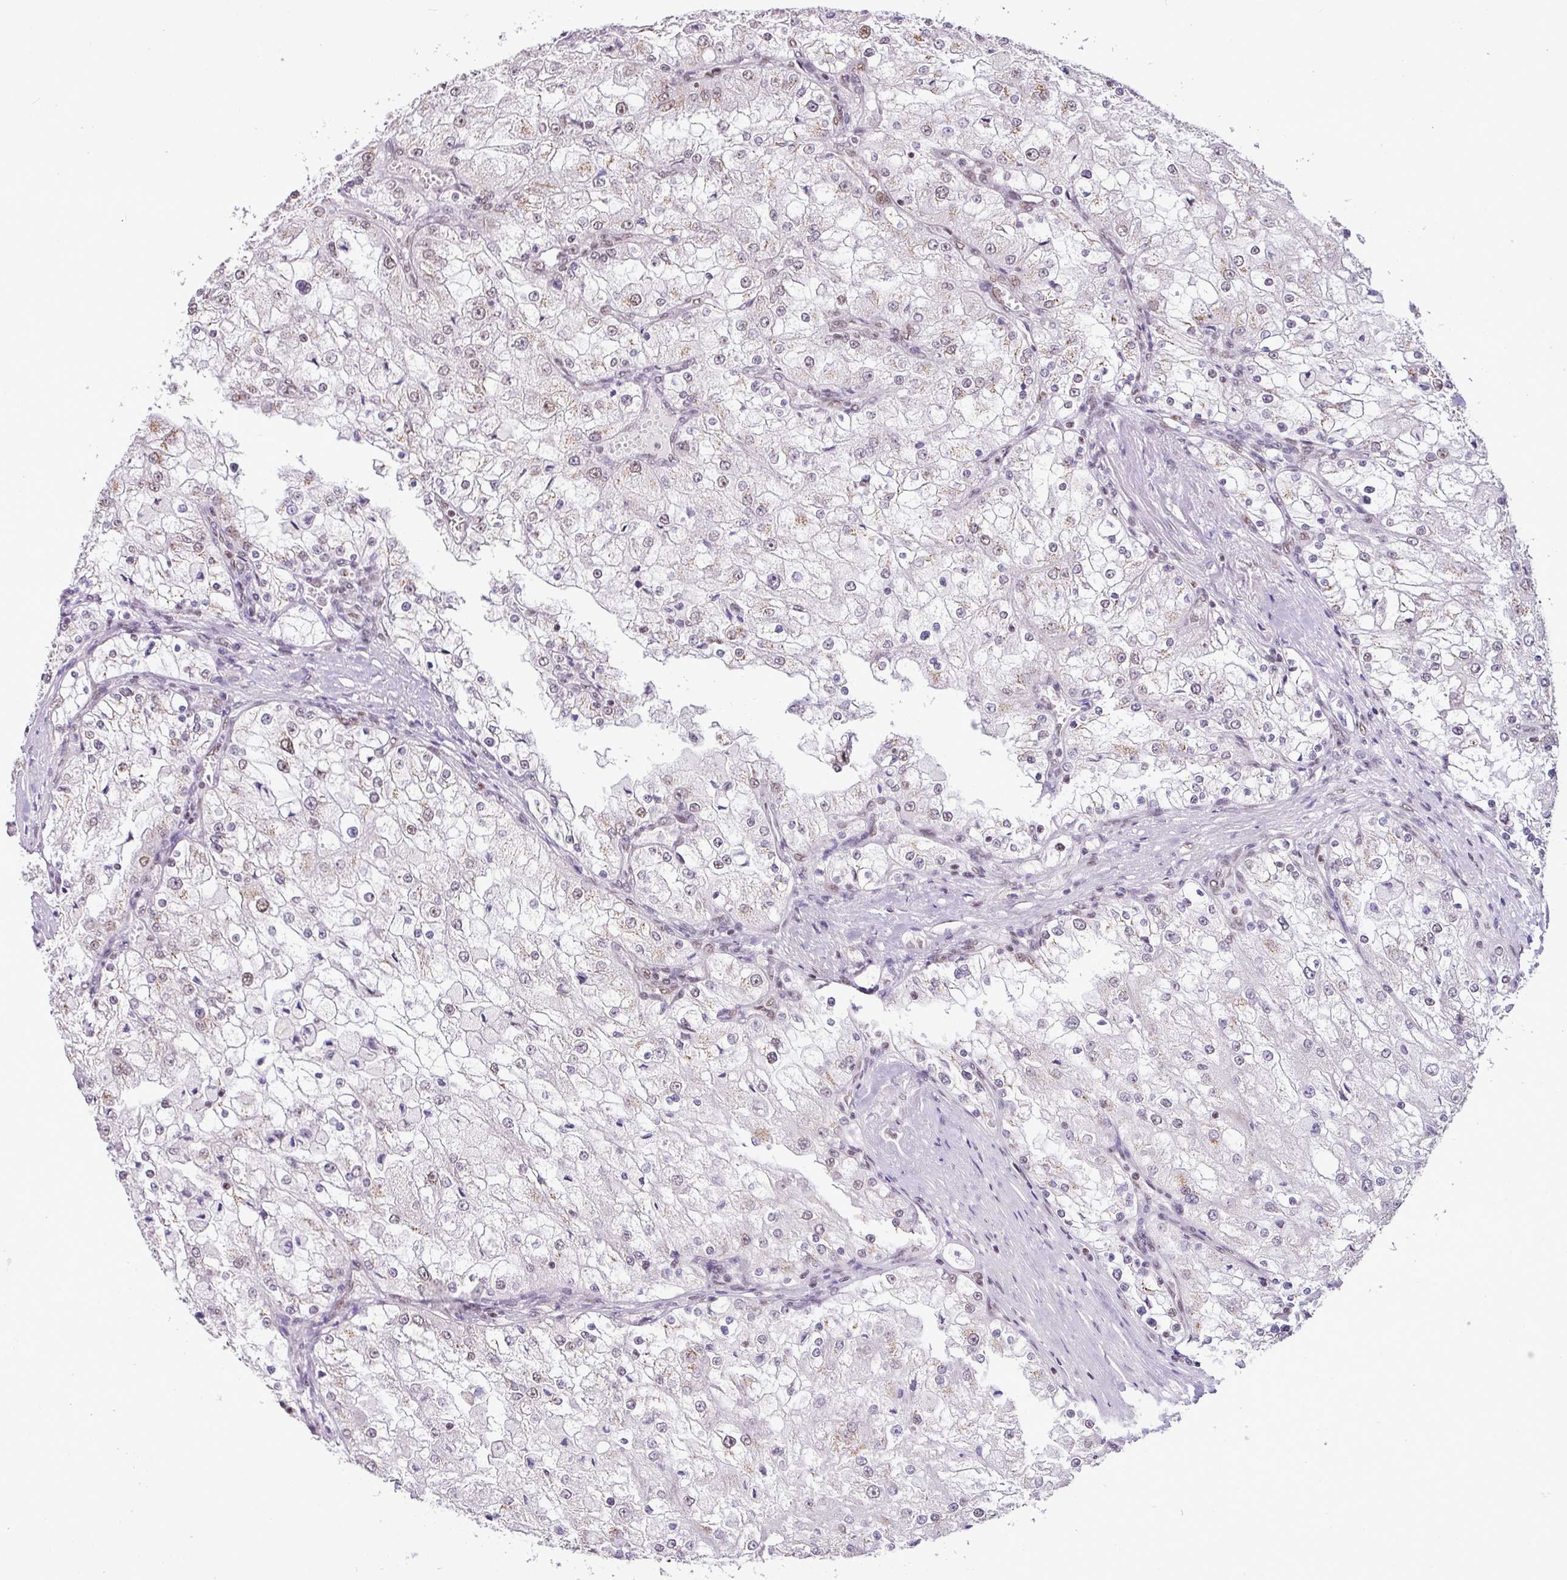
{"staining": {"intensity": "moderate", "quantity": "25%-75%", "location": "nuclear"}, "tissue": "renal cancer", "cell_type": "Tumor cells", "image_type": "cancer", "snomed": [{"axis": "morphology", "description": "Adenocarcinoma, NOS"}, {"axis": "topography", "description": "Kidney"}], "caption": "This is a histology image of IHC staining of renal adenocarcinoma, which shows moderate expression in the nuclear of tumor cells.", "gene": "PGAP4", "patient": {"sex": "female", "age": 74}}